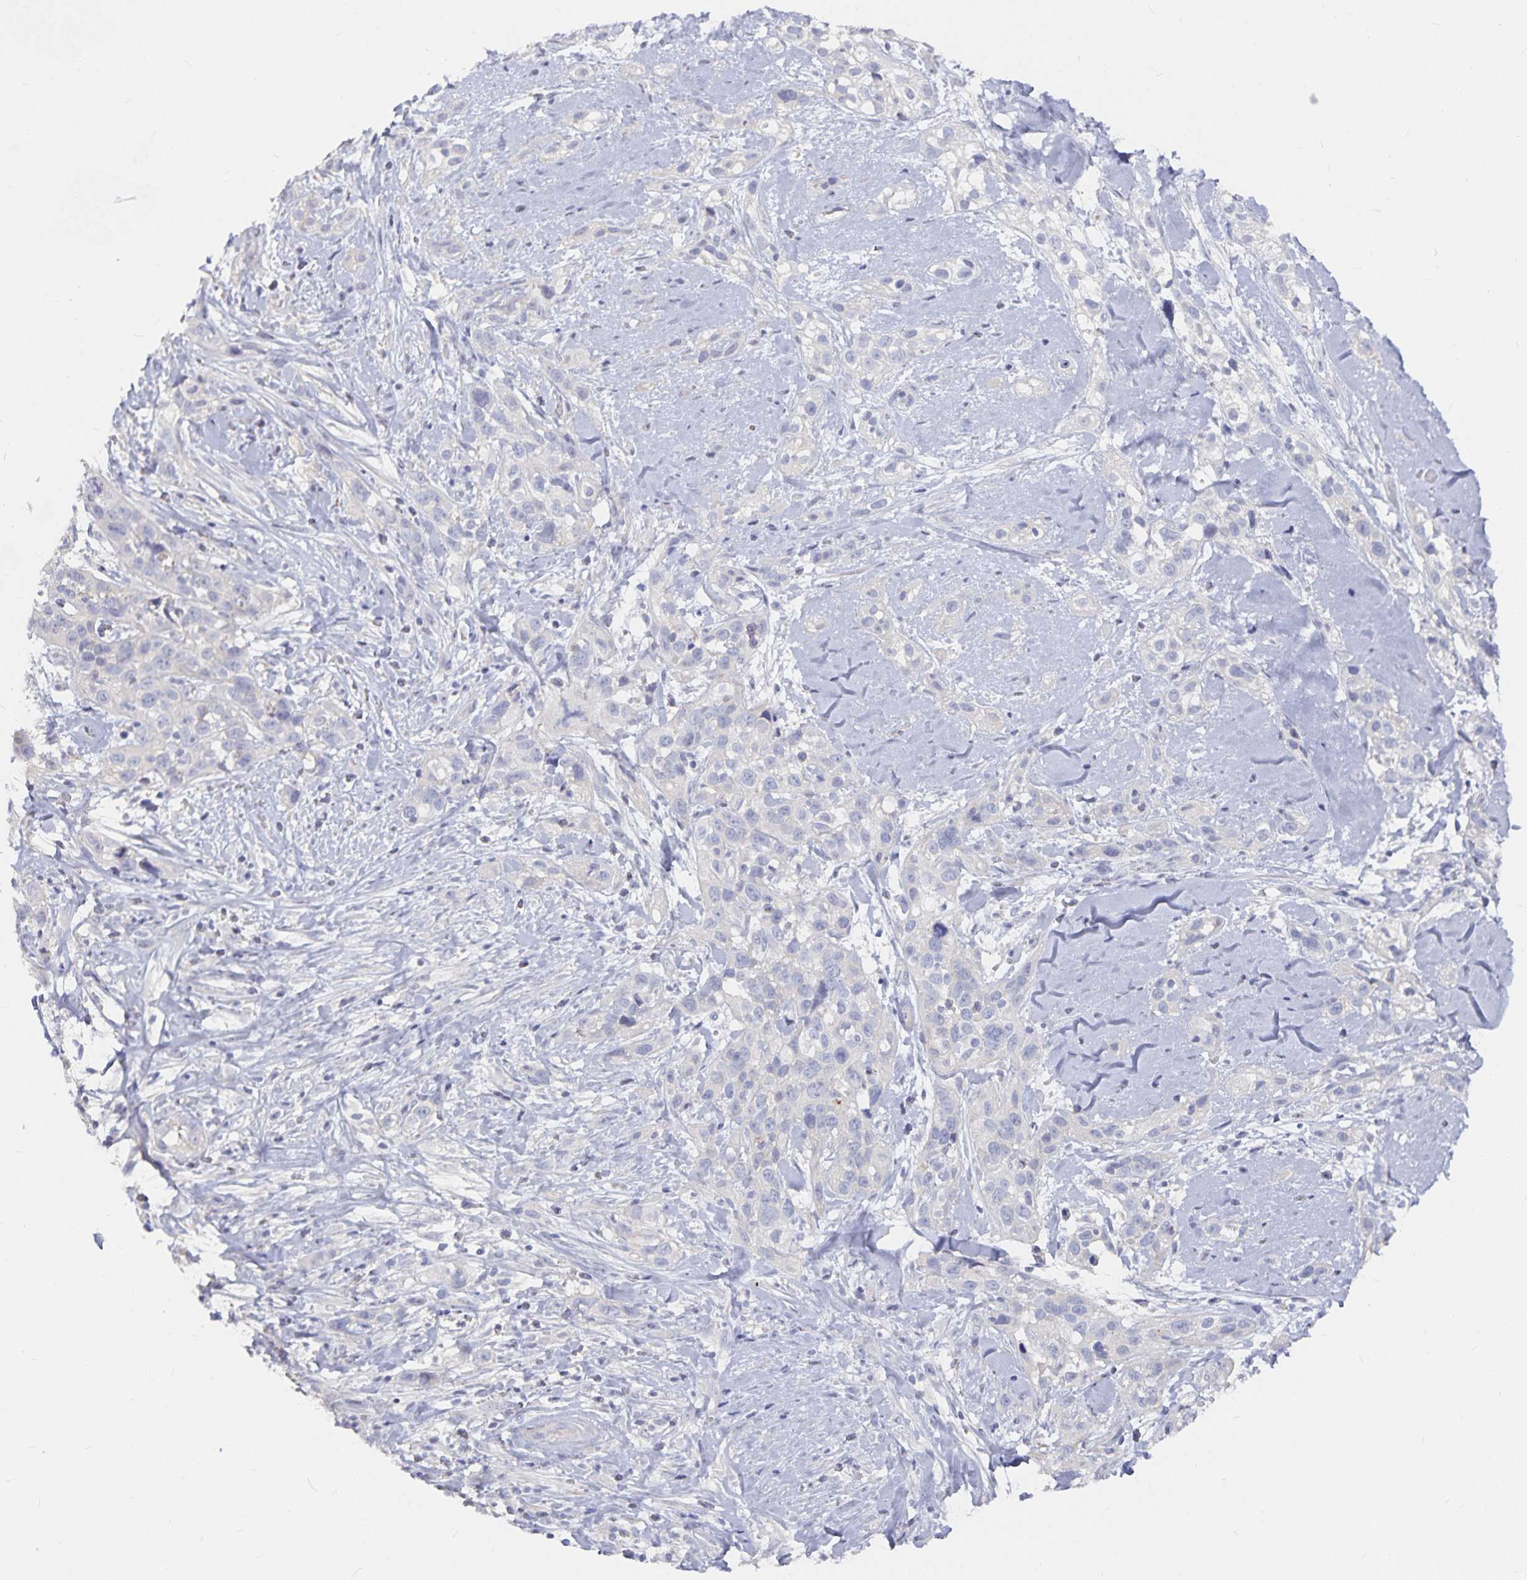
{"staining": {"intensity": "negative", "quantity": "none", "location": "none"}, "tissue": "skin cancer", "cell_type": "Tumor cells", "image_type": "cancer", "snomed": [{"axis": "morphology", "description": "Squamous cell carcinoma, NOS"}, {"axis": "topography", "description": "Skin"}], "caption": "High power microscopy photomicrograph of an immunohistochemistry (IHC) micrograph of skin cancer, revealing no significant positivity in tumor cells.", "gene": "DNAH9", "patient": {"sex": "male", "age": 82}}